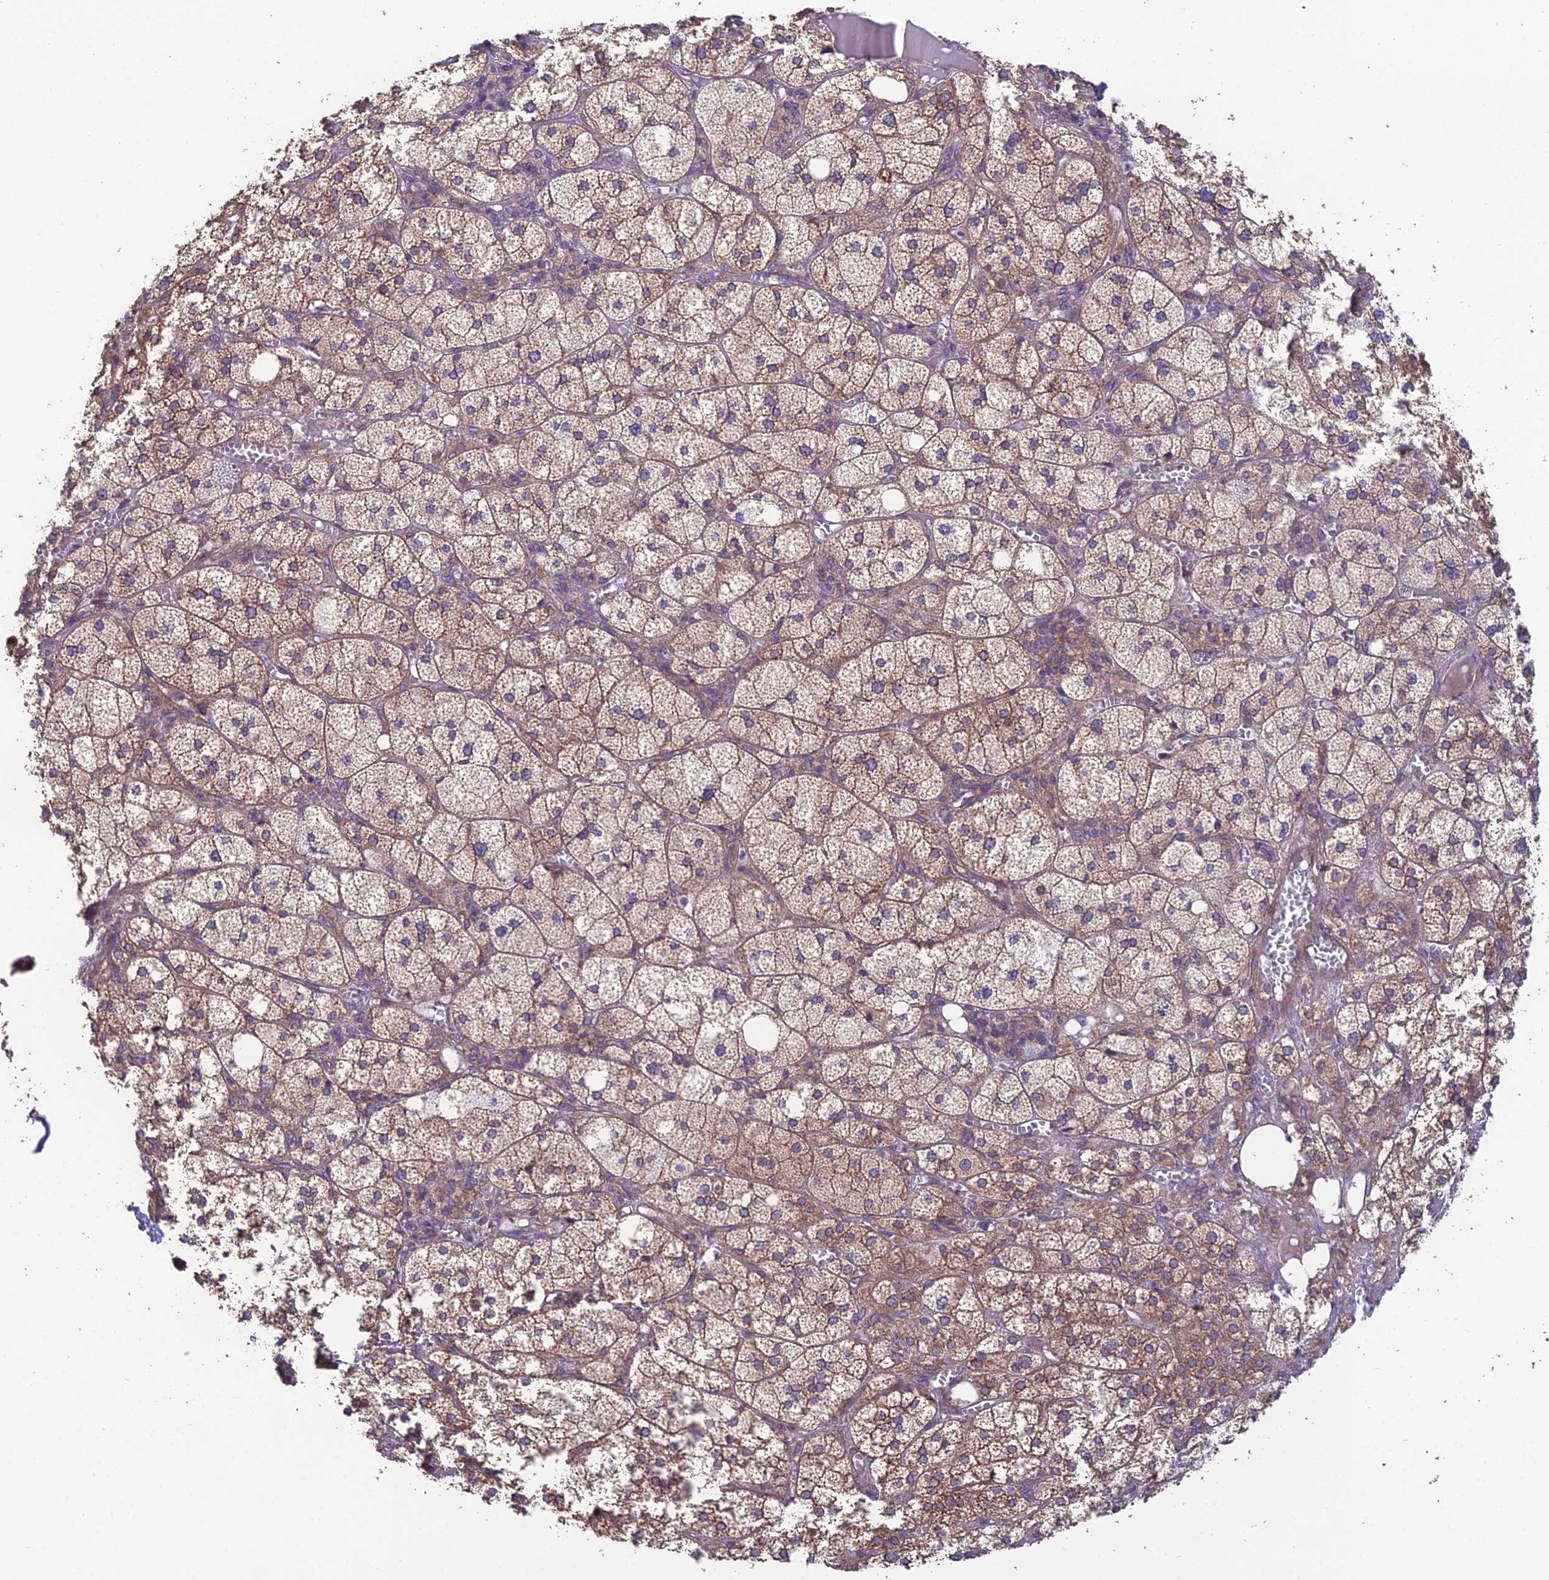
{"staining": {"intensity": "moderate", "quantity": ">75%", "location": "cytoplasmic/membranous"}, "tissue": "adrenal gland", "cell_type": "Glandular cells", "image_type": "normal", "snomed": [{"axis": "morphology", "description": "Normal tissue, NOS"}, {"axis": "topography", "description": "Adrenal gland"}], "caption": "Immunohistochemistry (DAB (3,3'-diaminobenzidine)) staining of benign human adrenal gland demonstrates moderate cytoplasmic/membranous protein staining in approximately >75% of glandular cells.", "gene": "BLOC1S4", "patient": {"sex": "female", "age": 61}}